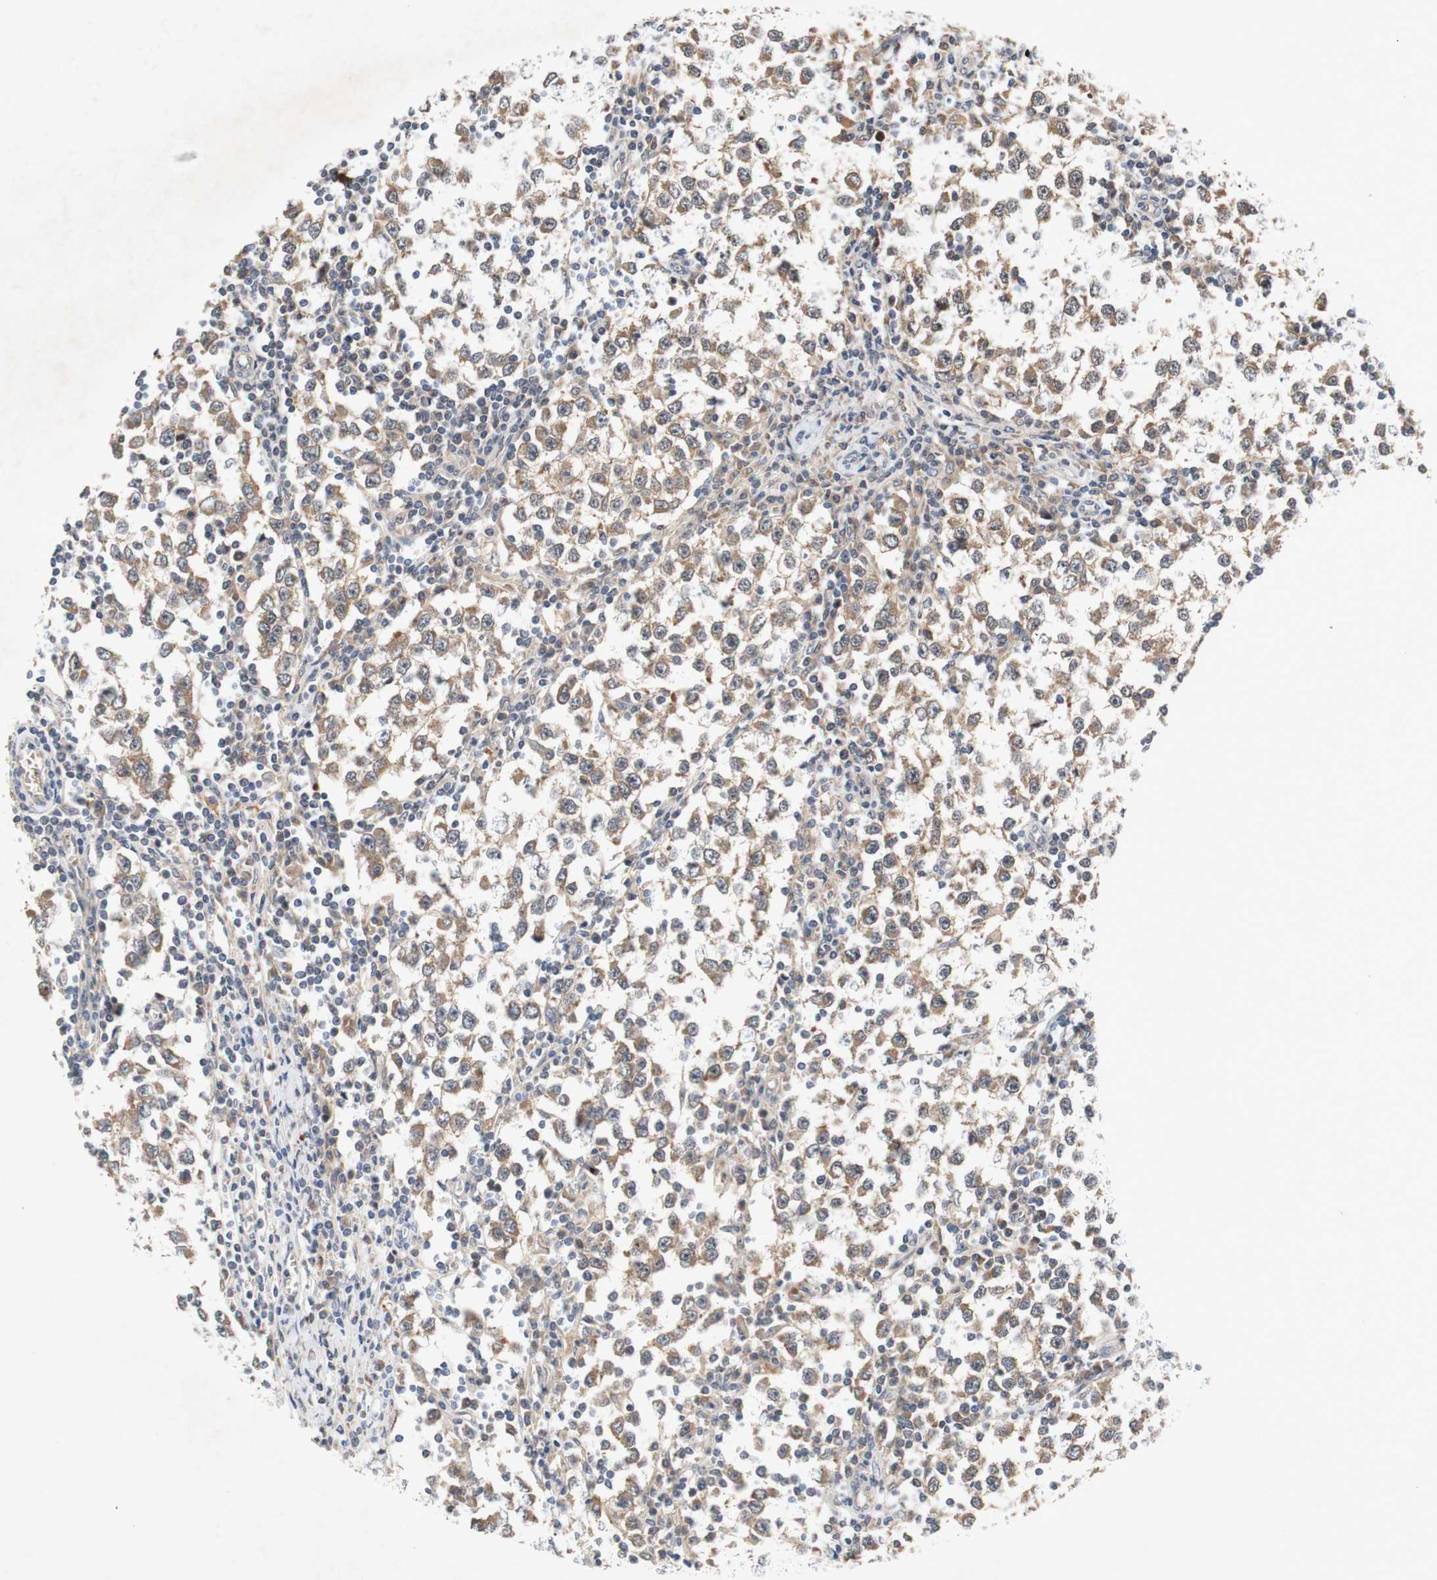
{"staining": {"intensity": "moderate", "quantity": "25%-75%", "location": "cytoplasmic/membranous"}, "tissue": "testis cancer", "cell_type": "Tumor cells", "image_type": "cancer", "snomed": [{"axis": "morphology", "description": "Seminoma, NOS"}, {"axis": "topography", "description": "Testis"}], "caption": "Moderate cytoplasmic/membranous positivity is appreciated in approximately 25%-75% of tumor cells in testis cancer (seminoma).", "gene": "PIN1", "patient": {"sex": "male", "age": 65}}